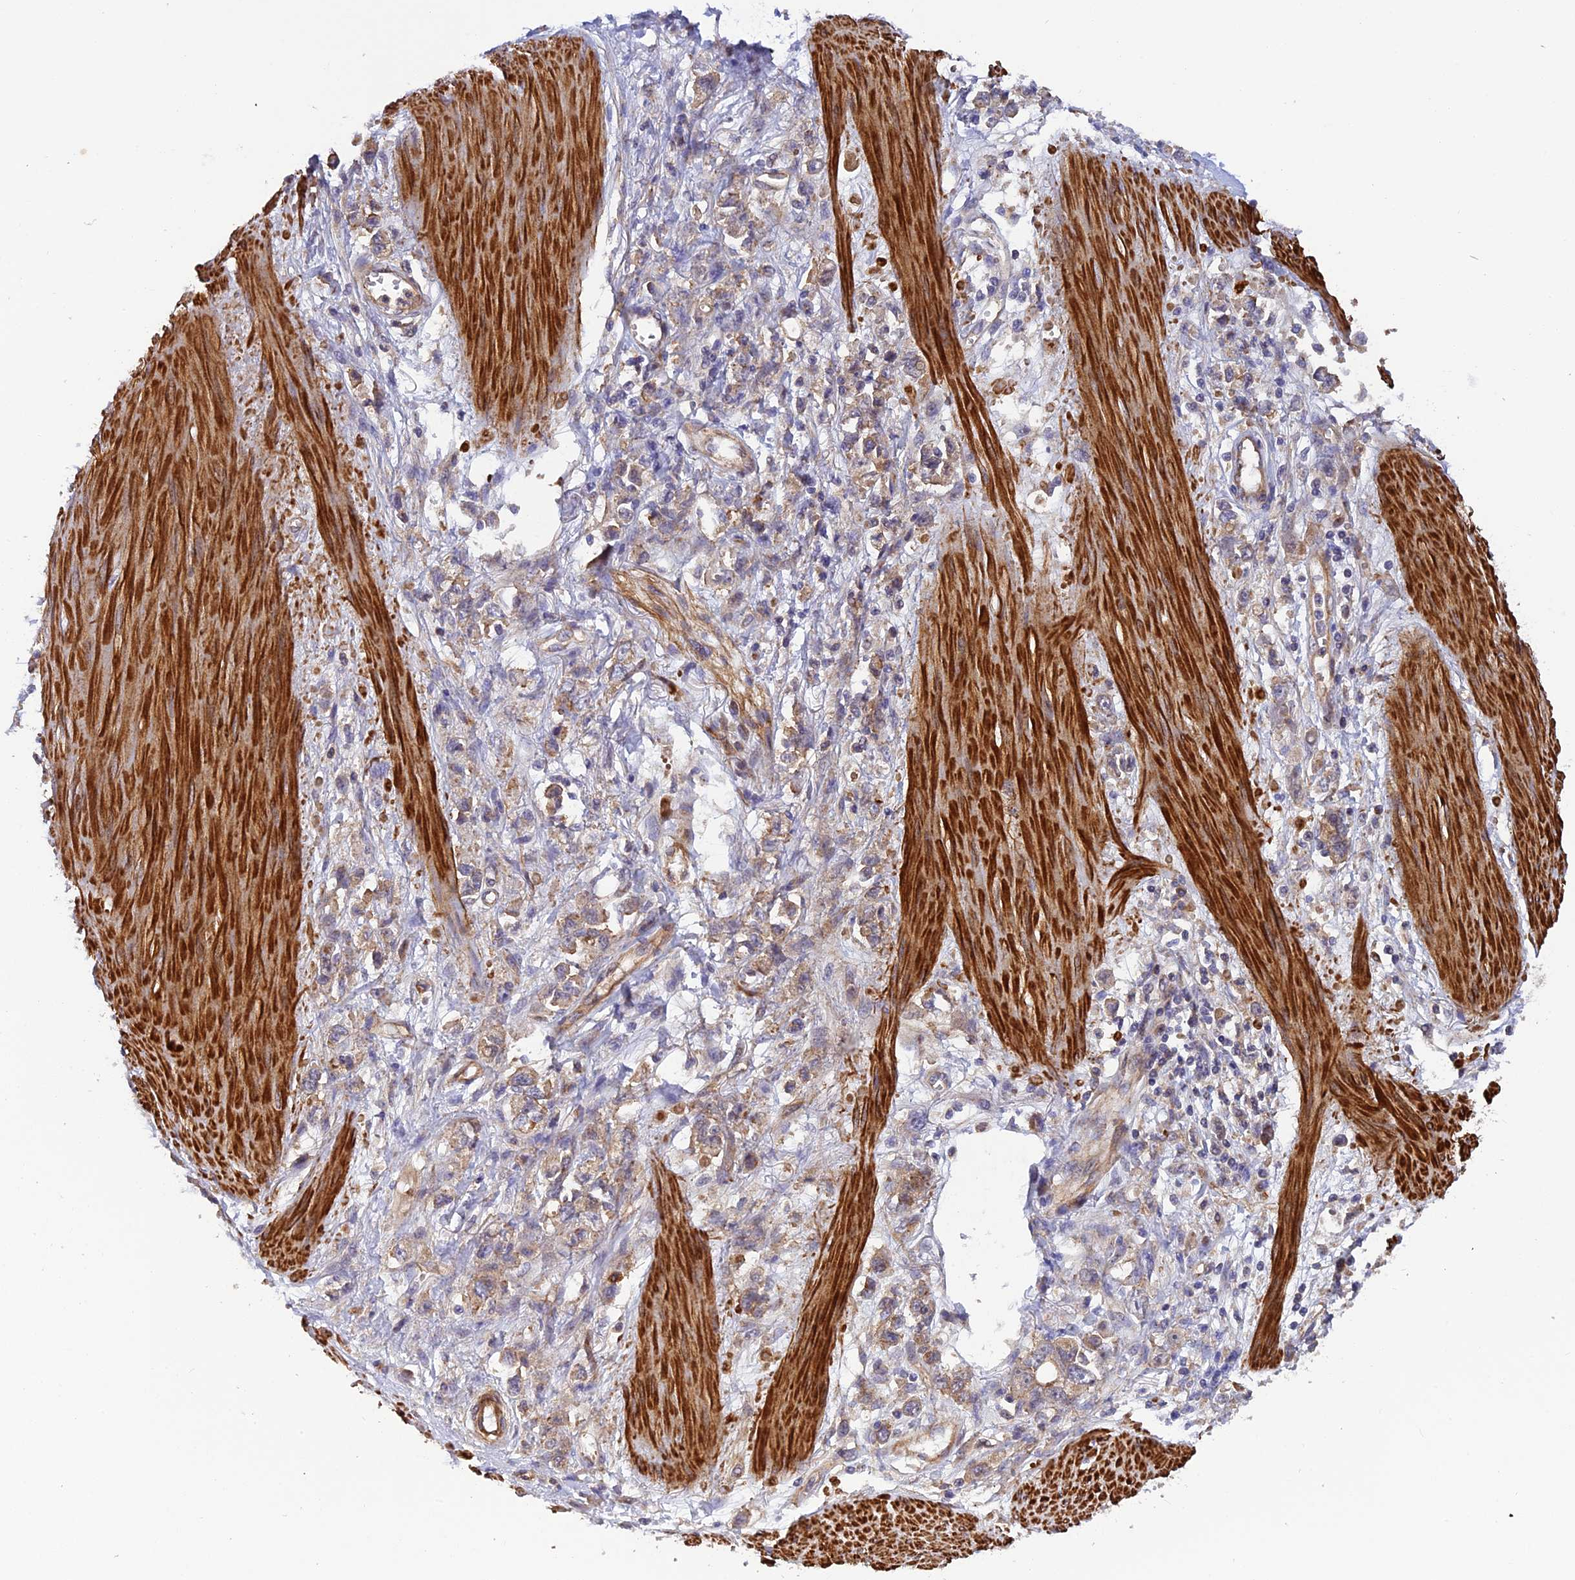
{"staining": {"intensity": "weak", "quantity": ">75%", "location": "cytoplasmic/membranous"}, "tissue": "stomach cancer", "cell_type": "Tumor cells", "image_type": "cancer", "snomed": [{"axis": "morphology", "description": "Adenocarcinoma, NOS"}, {"axis": "topography", "description": "Stomach"}], "caption": "A brown stain shows weak cytoplasmic/membranous positivity of a protein in human stomach cancer tumor cells.", "gene": "ADAMTS15", "patient": {"sex": "female", "age": 76}}